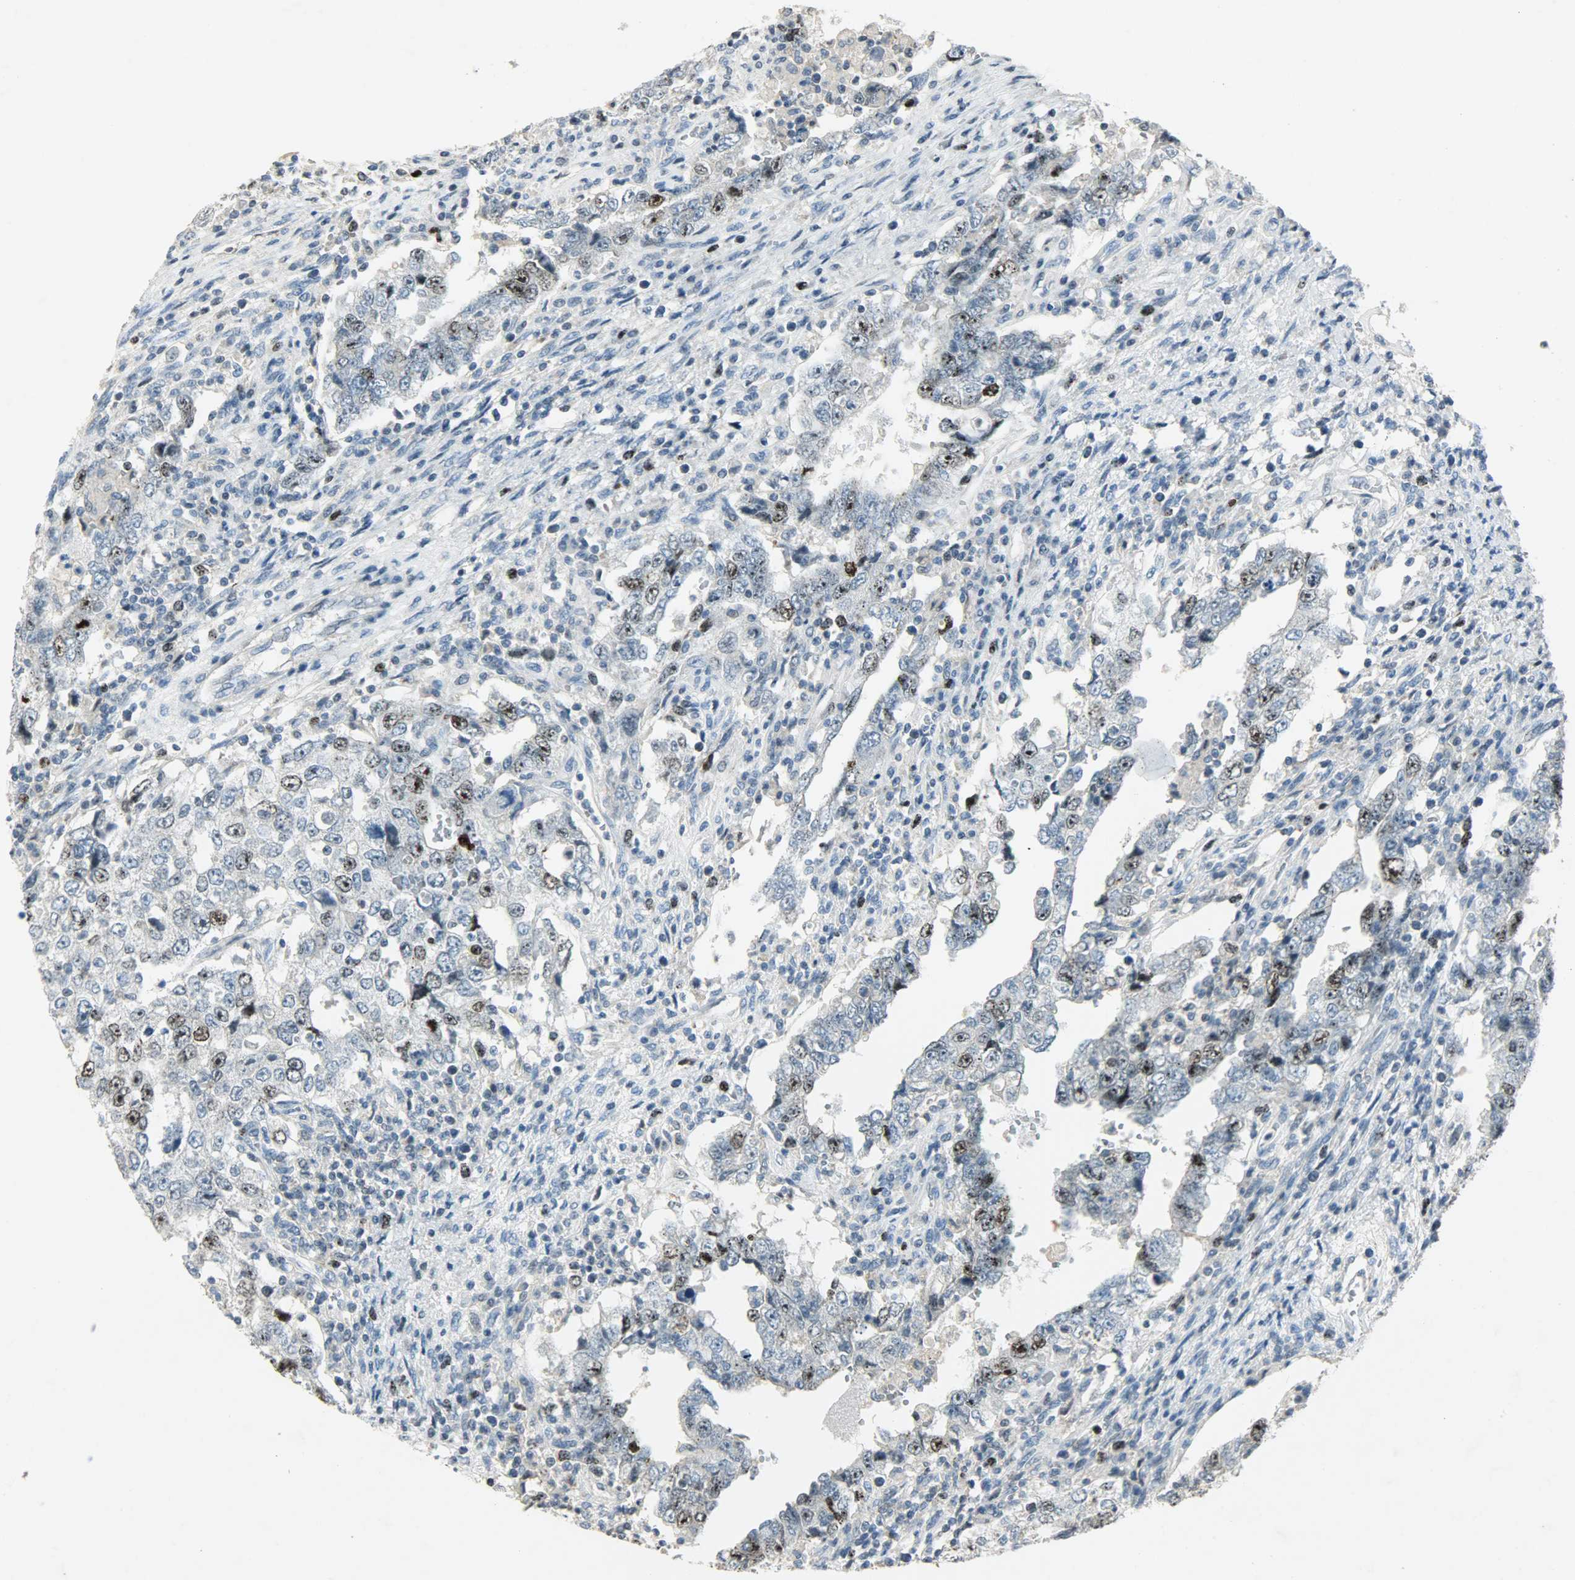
{"staining": {"intensity": "moderate", "quantity": "25%-75%", "location": "nuclear"}, "tissue": "testis cancer", "cell_type": "Tumor cells", "image_type": "cancer", "snomed": [{"axis": "morphology", "description": "Carcinoma, Embryonal, NOS"}, {"axis": "topography", "description": "Testis"}], "caption": "DAB (3,3'-diaminobenzidine) immunohistochemical staining of testis cancer (embryonal carcinoma) reveals moderate nuclear protein positivity in about 25%-75% of tumor cells. (Brightfield microscopy of DAB IHC at high magnification).", "gene": "AURKB", "patient": {"sex": "male", "age": 26}}